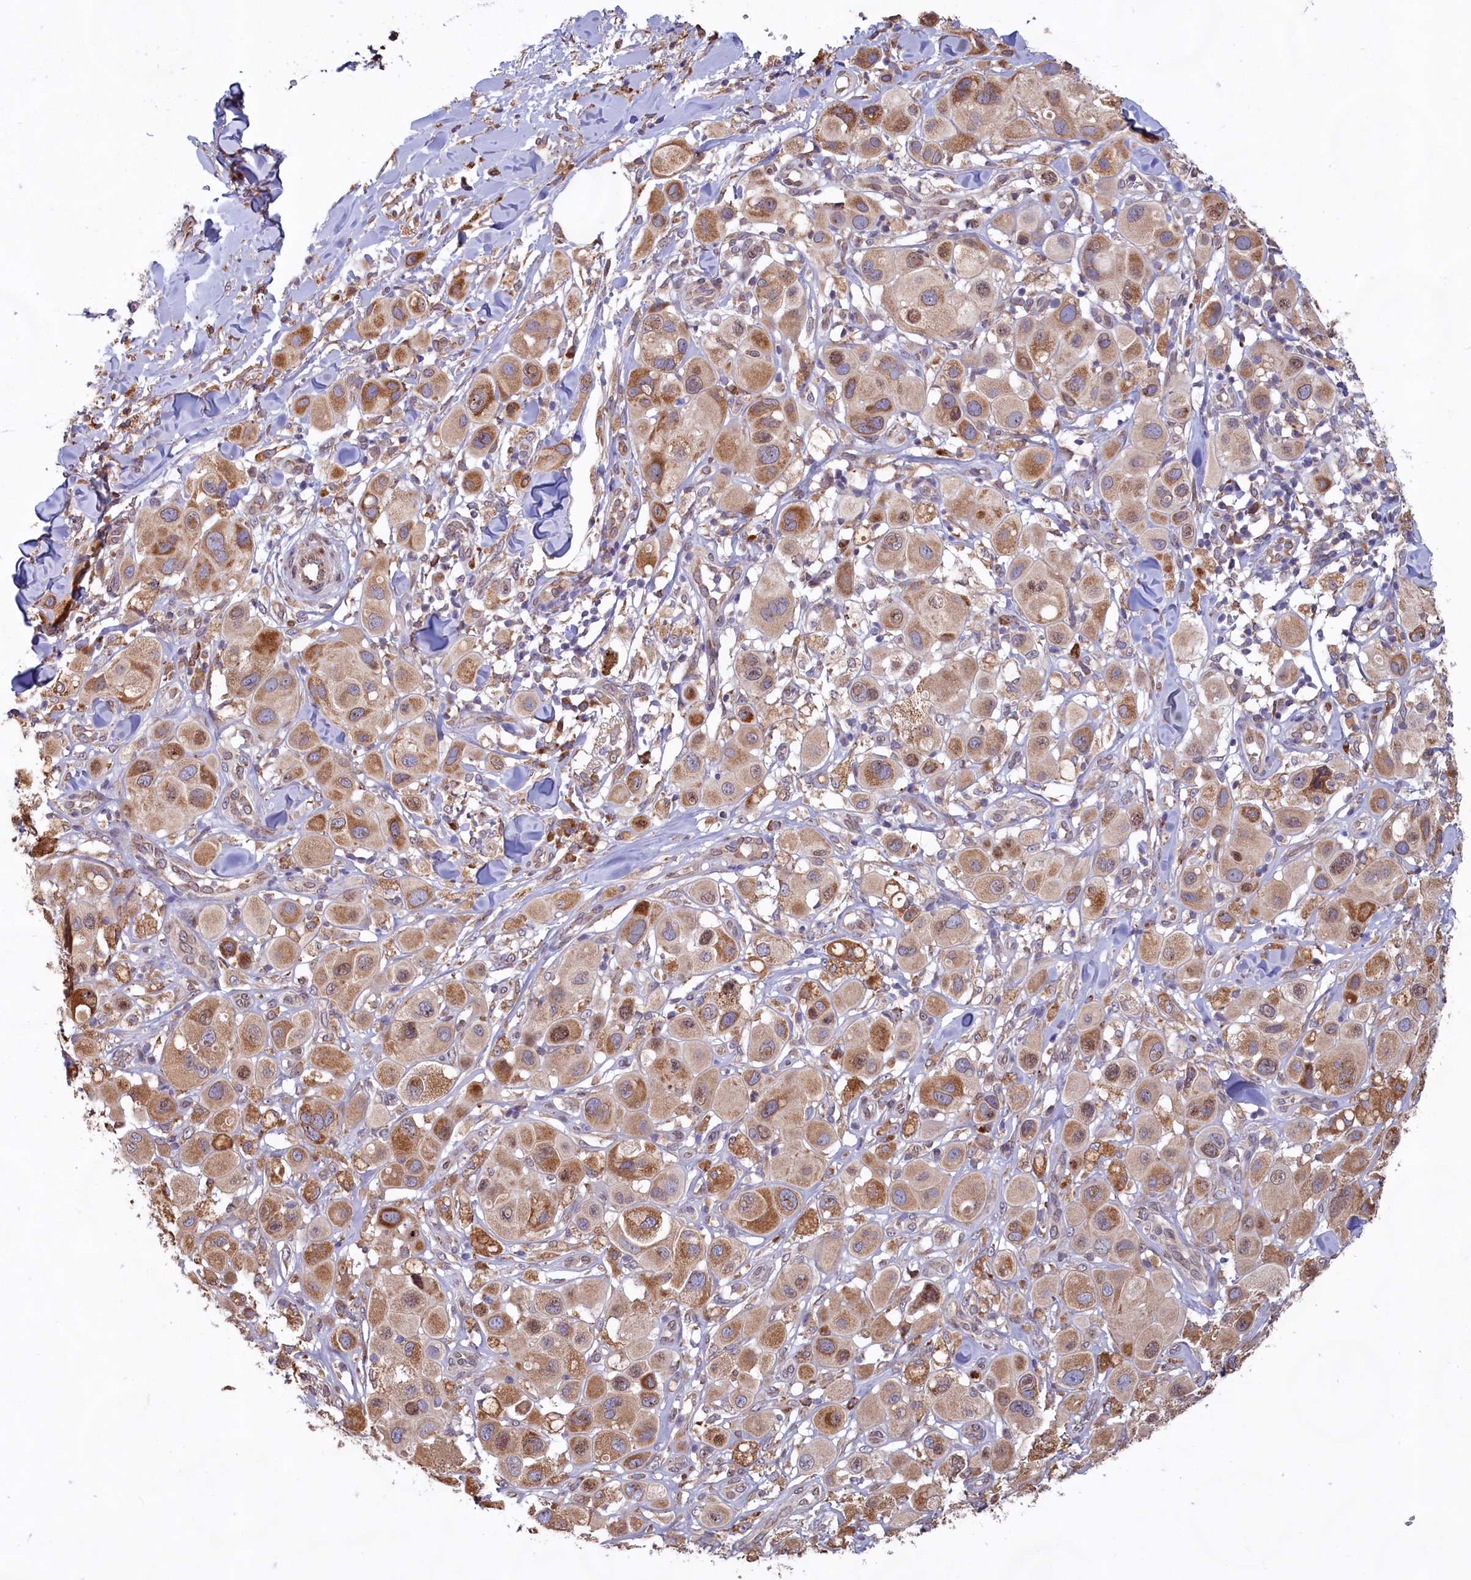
{"staining": {"intensity": "moderate", "quantity": ">75%", "location": "cytoplasmic/membranous"}, "tissue": "melanoma", "cell_type": "Tumor cells", "image_type": "cancer", "snomed": [{"axis": "morphology", "description": "Malignant melanoma, Metastatic site"}, {"axis": "topography", "description": "Skin"}], "caption": "Protein staining of melanoma tissue exhibits moderate cytoplasmic/membranous positivity in approximately >75% of tumor cells.", "gene": "TBC1D19", "patient": {"sex": "male", "age": 41}}